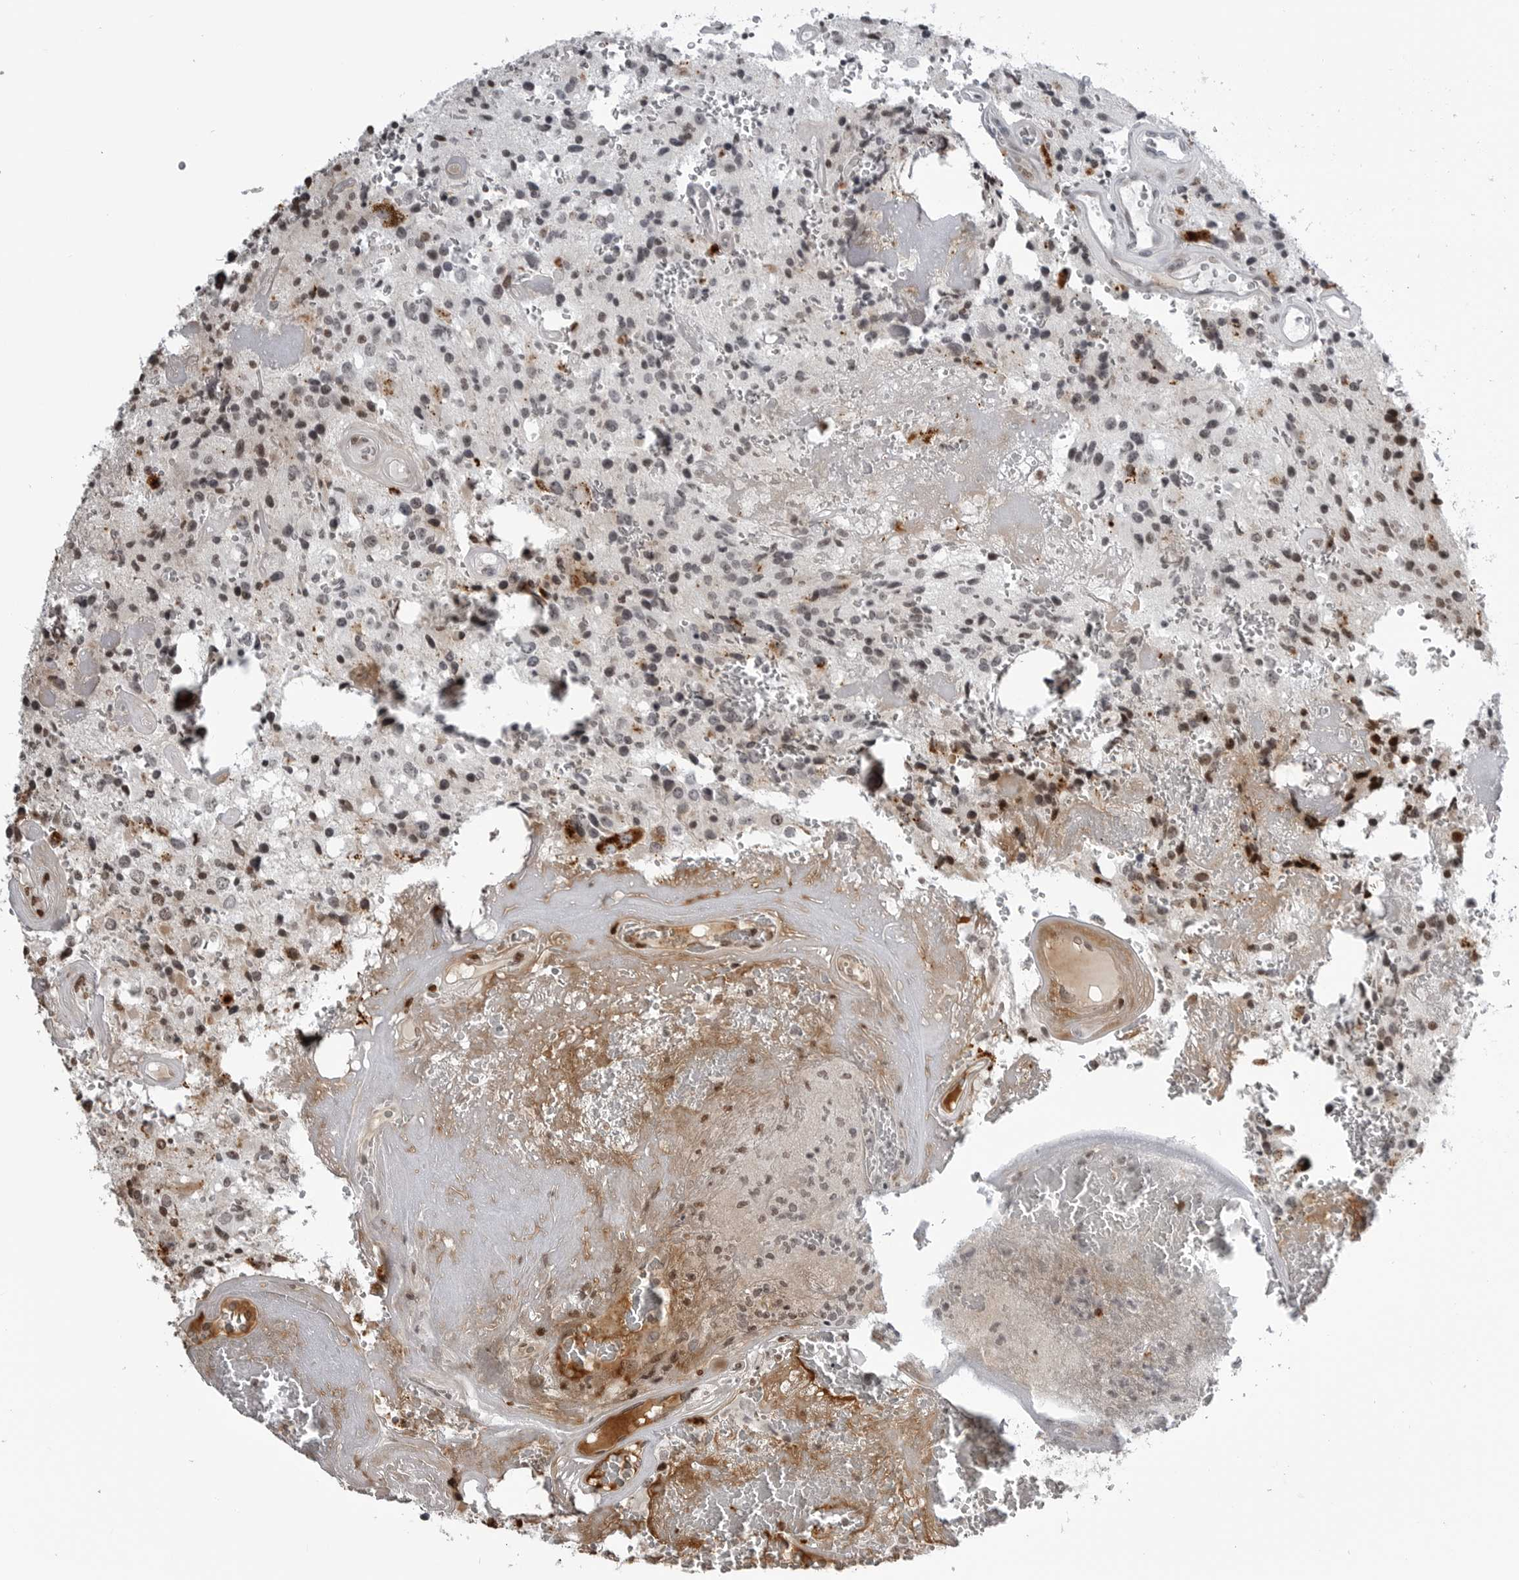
{"staining": {"intensity": "negative", "quantity": "none", "location": "none"}, "tissue": "glioma", "cell_type": "Tumor cells", "image_type": "cancer", "snomed": [{"axis": "morphology", "description": "Glioma, malignant, Low grade"}, {"axis": "topography", "description": "Brain"}], "caption": "Malignant low-grade glioma was stained to show a protein in brown. There is no significant positivity in tumor cells.", "gene": "CXCR5", "patient": {"sex": "male", "age": 58}}